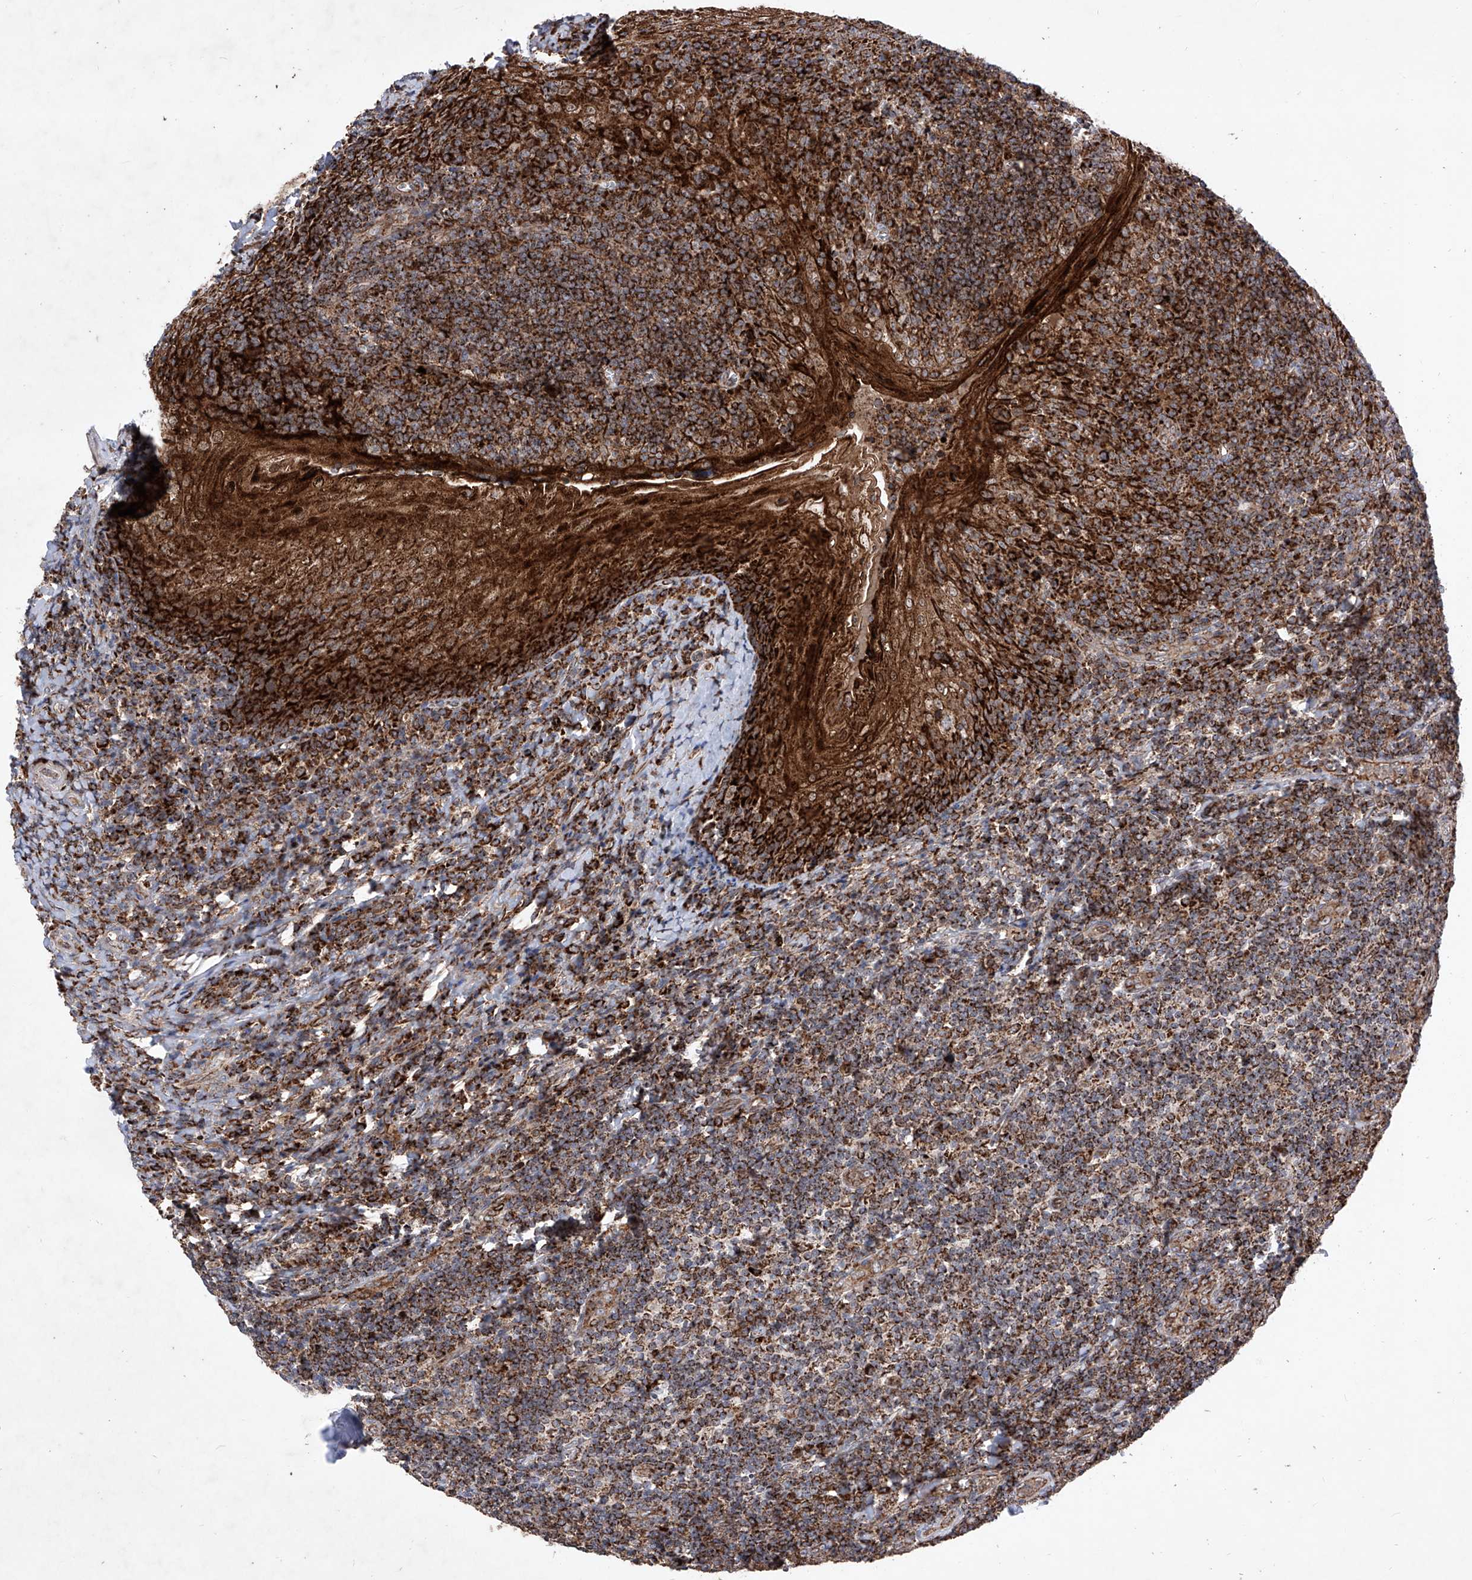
{"staining": {"intensity": "strong", "quantity": "25%-75%", "location": "cytoplasmic/membranous"}, "tissue": "tonsil", "cell_type": "Germinal center cells", "image_type": "normal", "snomed": [{"axis": "morphology", "description": "Normal tissue, NOS"}, {"axis": "topography", "description": "Tonsil"}], "caption": "Immunohistochemistry image of normal tonsil: tonsil stained using immunohistochemistry (IHC) exhibits high levels of strong protein expression localized specifically in the cytoplasmic/membranous of germinal center cells, appearing as a cytoplasmic/membranous brown color.", "gene": "SEMA6A", "patient": {"sex": "male", "age": 27}}